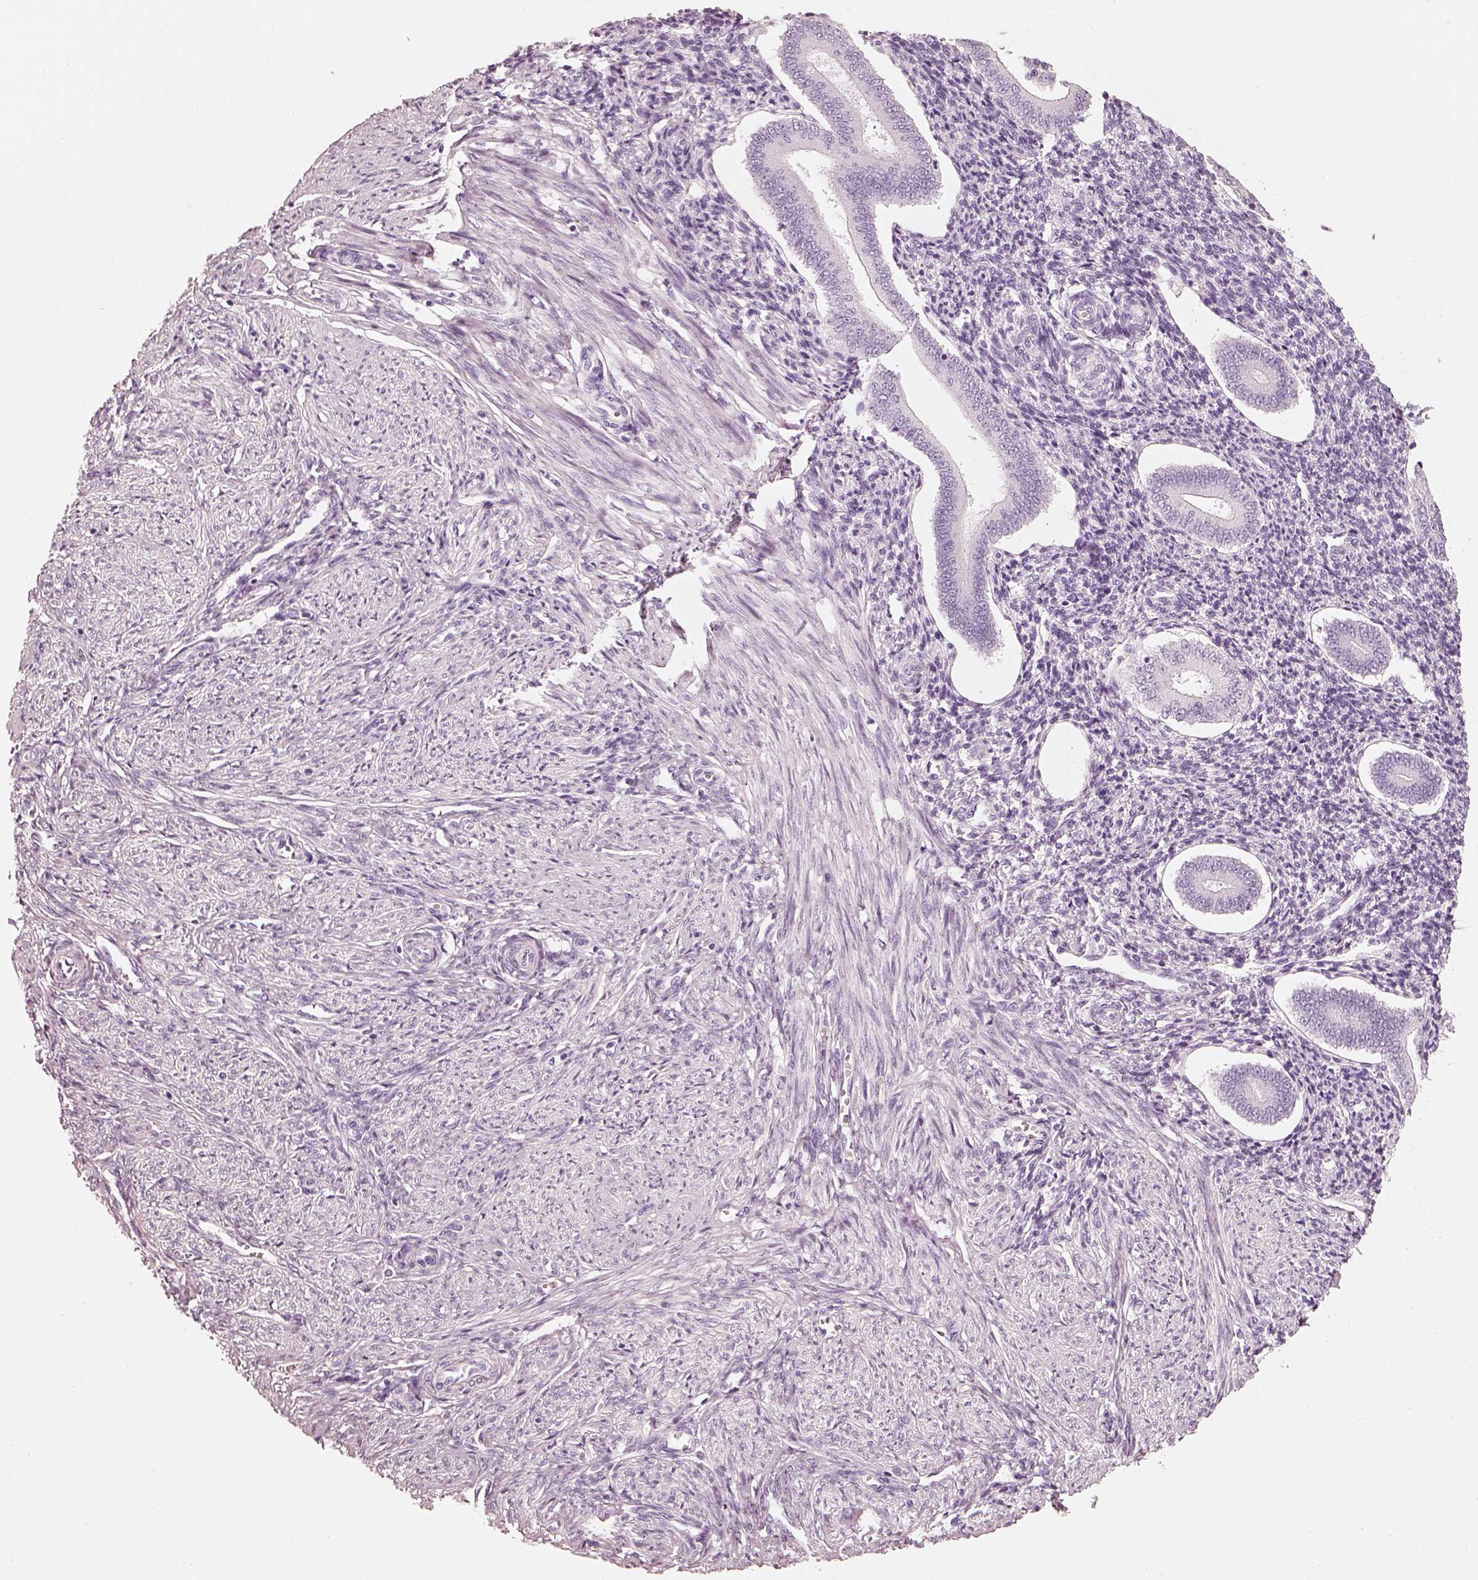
{"staining": {"intensity": "negative", "quantity": "none", "location": "none"}, "tissue": "endometrium", "cell_type": "Cells in endometrial stroma", "image_type": "normal", "snomed": [{"axis": "morphology", "description": "Normal tissue, NOS"}, {"axis": "topography", "description": "Endometrium"}], "caption": "A high-resolution micrograph shows IHC staining of normal endometrium, which shows no significant expression in cells in endometrial stroma. (Immunohistochemistry, brightfield microscopy, high magnification).", "gene": "R3HDML", "patient": {"sex": "female", "age": 40}}